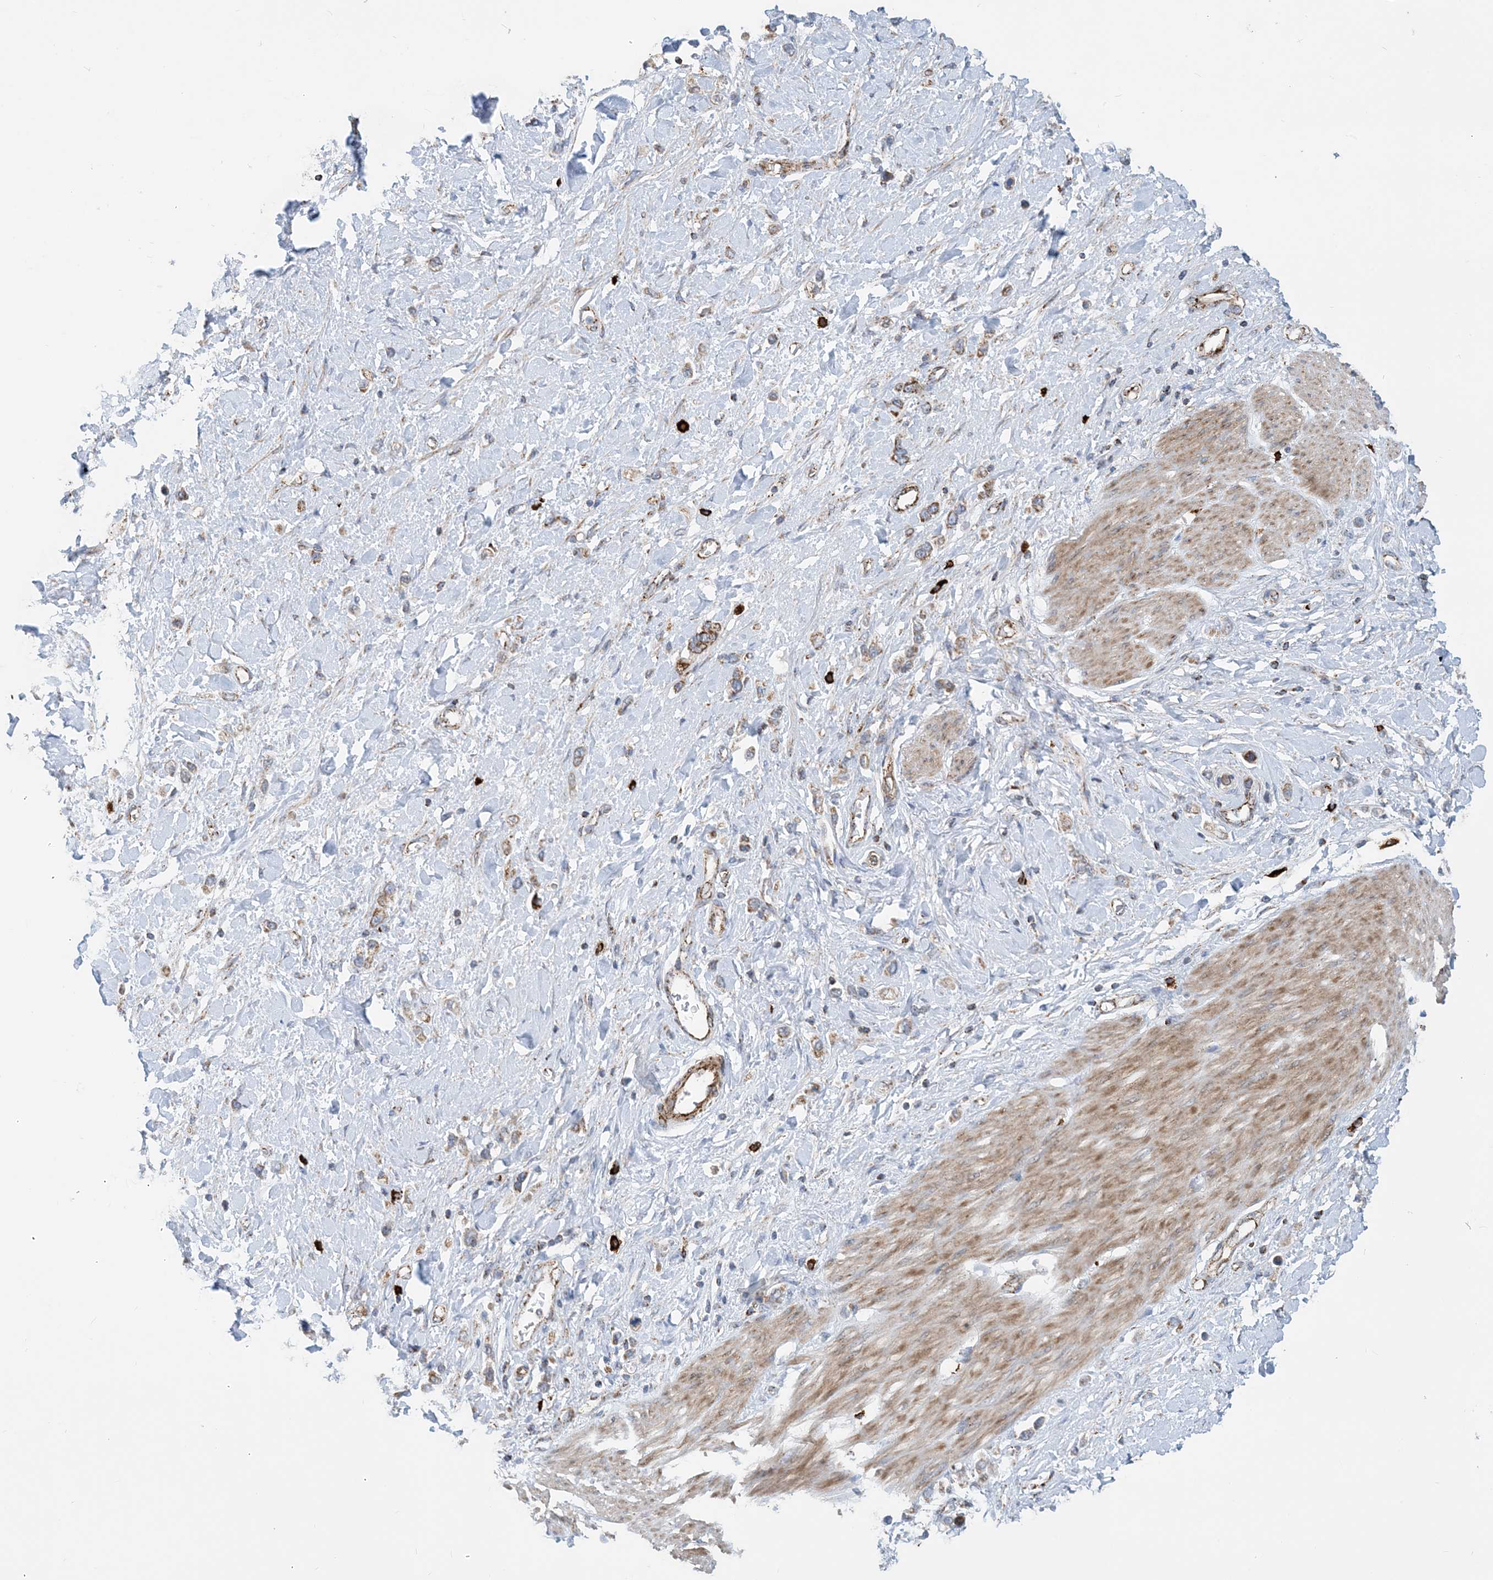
{"staining": {"intensity": "moderate", "quantity": "25%-75%", "location": "cytoplasmic/membranous"}, "tissue": "stomach cancer", "cell_type": "Tumor cells", "image_type": "cancer", "snomed": [{"axis": "morphology", "description": "Normal tissue, NOS"}, {"axis": "morphology", "description": "Adenocarcinoma, NOS"}, {"axis": "topography", "description": "Stomach, upper"}, {"axis": "topography", "description": "Stomach"}], "caption": "There is medium levels of moderate cytoplasmic/membranous expression in tumor cells of stomach adenocarcinoma, as demonstrated by immunohistochemical staining (brown color).", "gene": "PCDHGA1", "patient": {"sex": "female", "age": 65}}